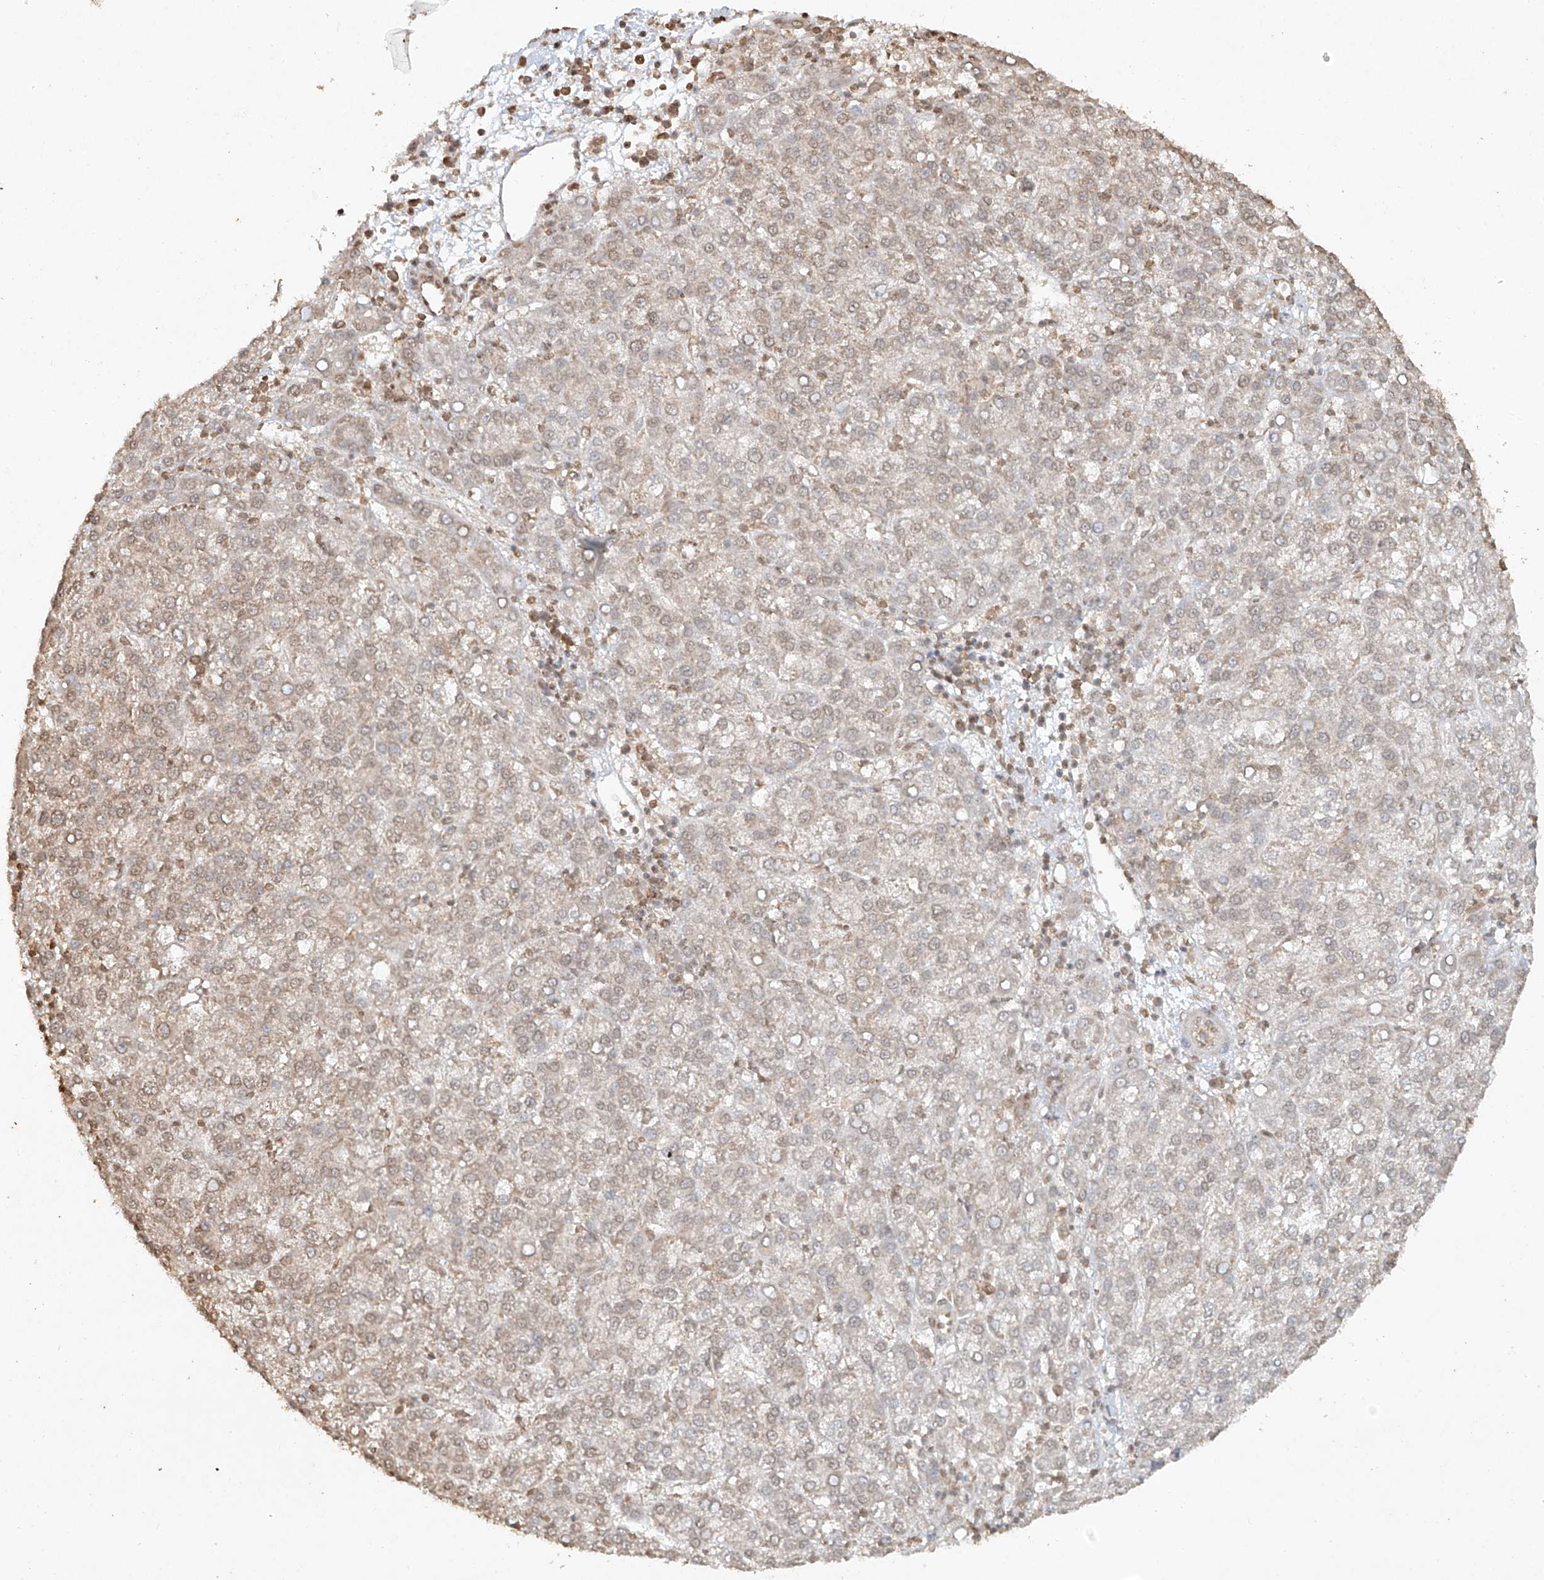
{"staining": {"intensity": "weak", "quantity": ">75%", "location": "cytoplasmic/membranous,nuclear"}, "tissue": "liver cancer", "cell_type": "Tumor cells", "image_type": "cancer", "snomed": [{"axis": "morphology", "description": "Carcinoma, Hepatocellular, NOS"}, {"axis": "topography", "description": "Liver"}], "caption": "A high-resolution image shows immunohistochemistry (IHC) staining of liver cancer (hepatocellular carcinoma), which displays weak cytoplasmic/membranous and nuclear expression in approximately >75% of tumor cells. (IHC, brightfield microscopy, high magnification).", "gene": "TIGAR", "patient": {"sex": "female", "age": 58}}